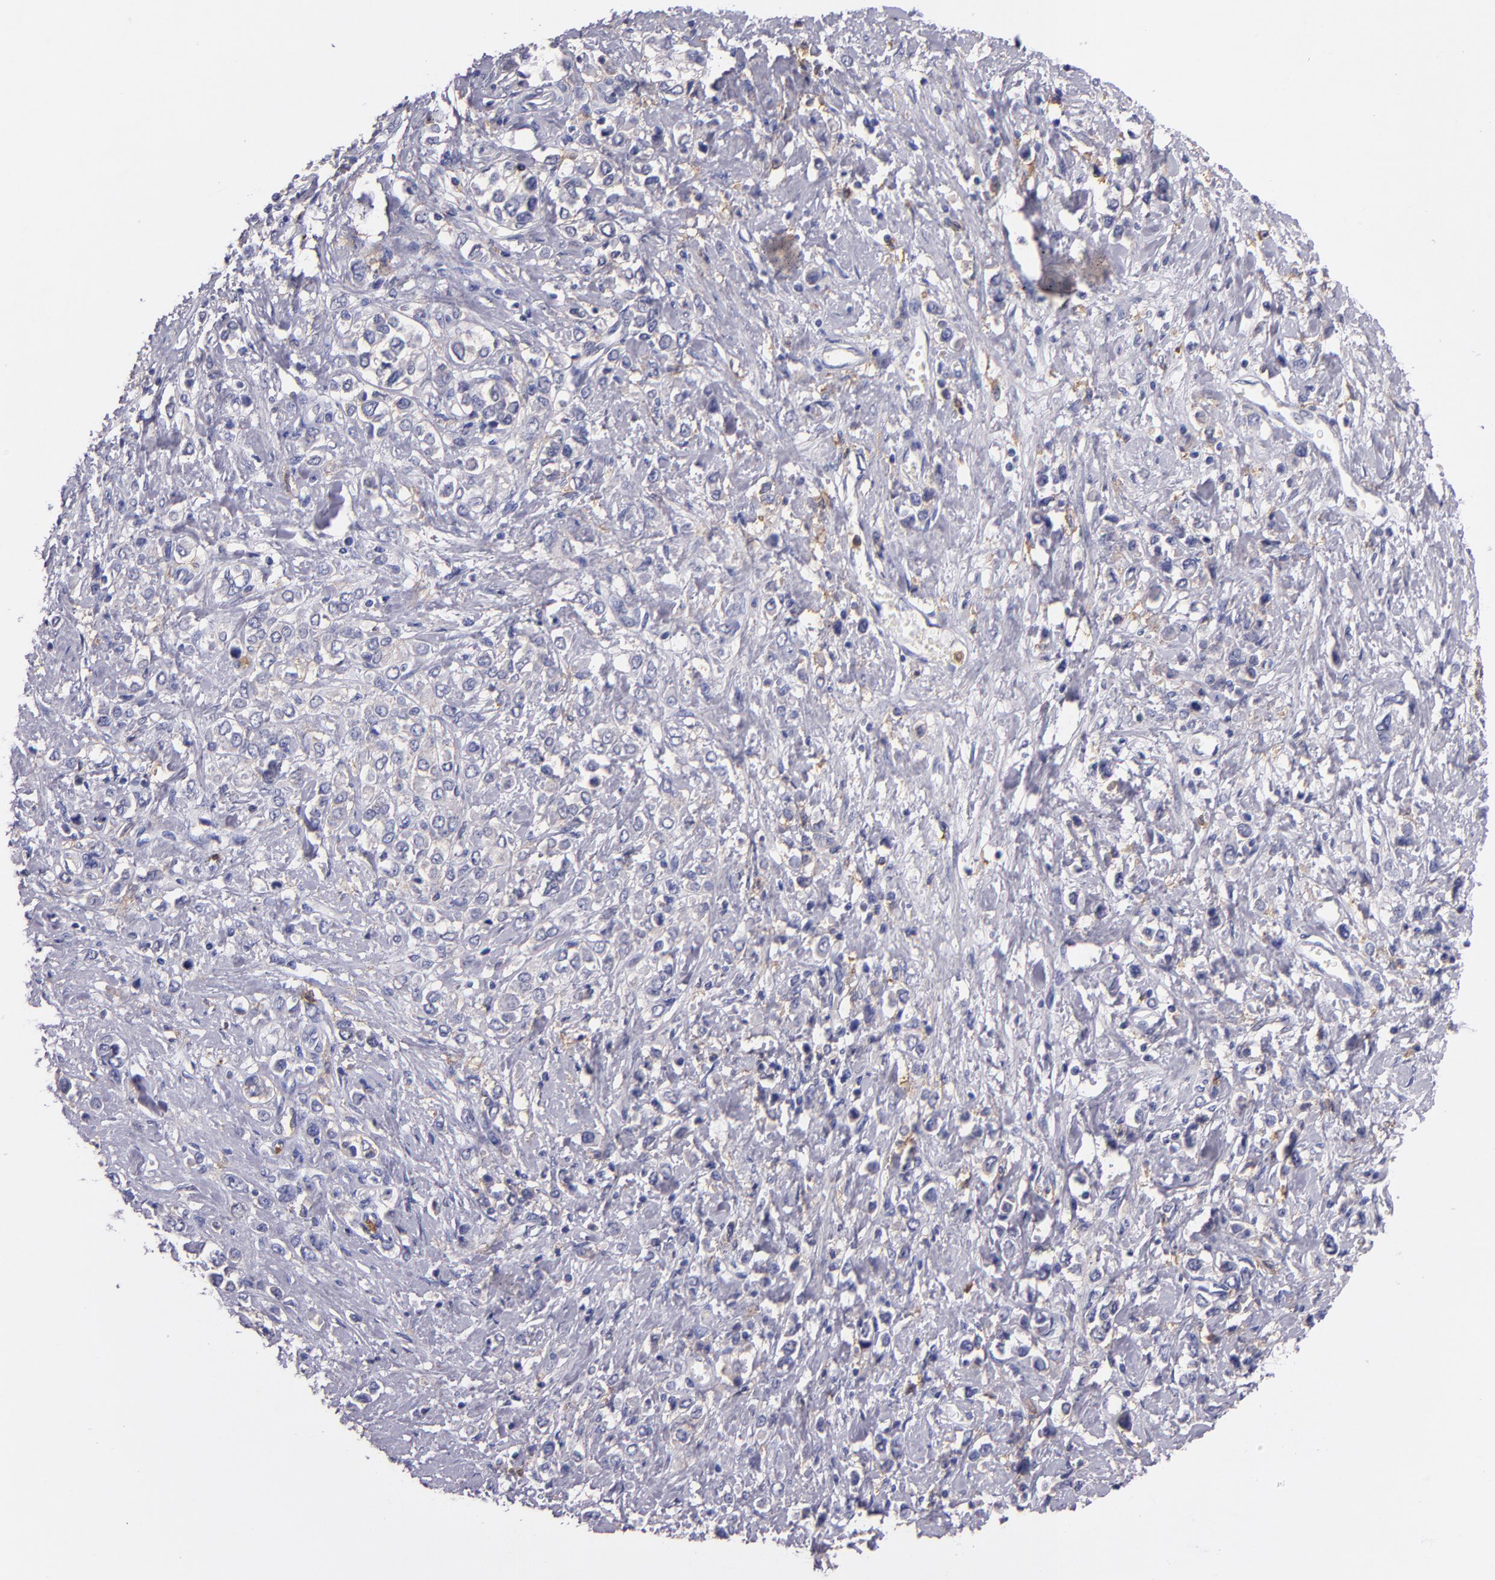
{"staining": {"intensity": "negative", "quantity": "none", "location": "none"}, "tissue": "stomach cancer", "cell_type": "Tumor cells", "image_type": "cancer", "snomed": [{"axis": "morphology", "description": "Adenocarcinoma, NOS"}, {"axis": "topography", "description": "Stomach, upper"}], "caption": "Immunohistochemistry (IHC) histopathology image of neoplastic tissue: adenocarcinoma (stomach) stained with DAB (3,3'-diaminobenzidine) displays no significant protein positivity in tumor cells.", "gene": "C5AR1", "patient": {"sex": "male", "age": 76}}